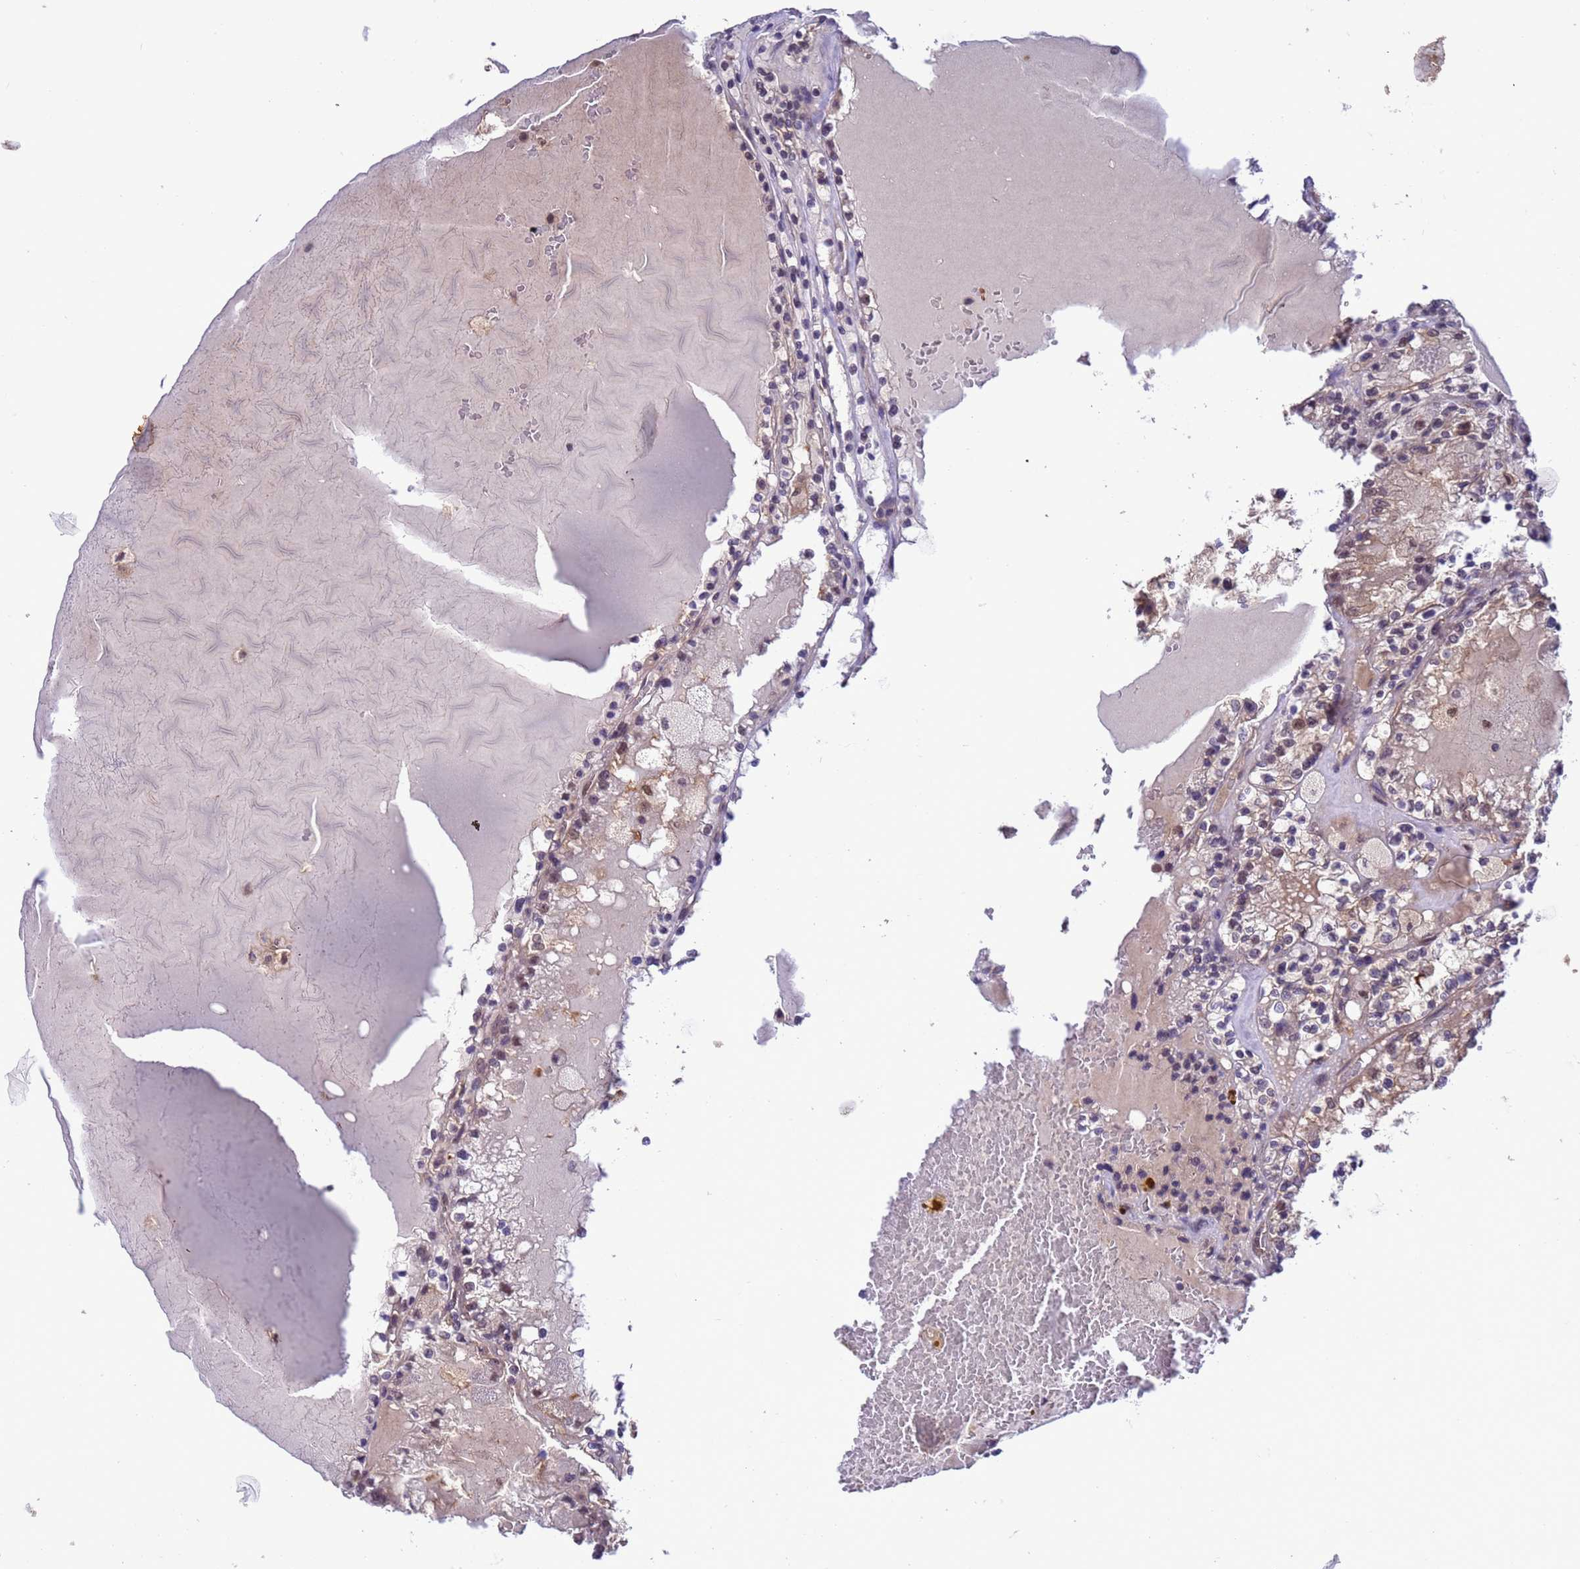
{"staining": {"intensity": "weak", "quantity": "25%-75%", "location": "cytoplasmic/membranous,nuclear"}, "tissue": "renal cancer", "cell_type": "Tumor cells", "image_type": "cancer", "snomed": [{"axis": "morphology", "description": "Adenocarcinoma, NOS"}, {"axis": "topography", "description": "Kidney"}], "caption": "Renal cancer (adenocarcinoma) tissue shows weak cytoplasmic/membranous and nuclear staining in approximately 25%-75% of tumor cells, visualized by immunohistochemistry.", "gene": "ZFP69B", "patient": {"sex": "female", "age": 56}}